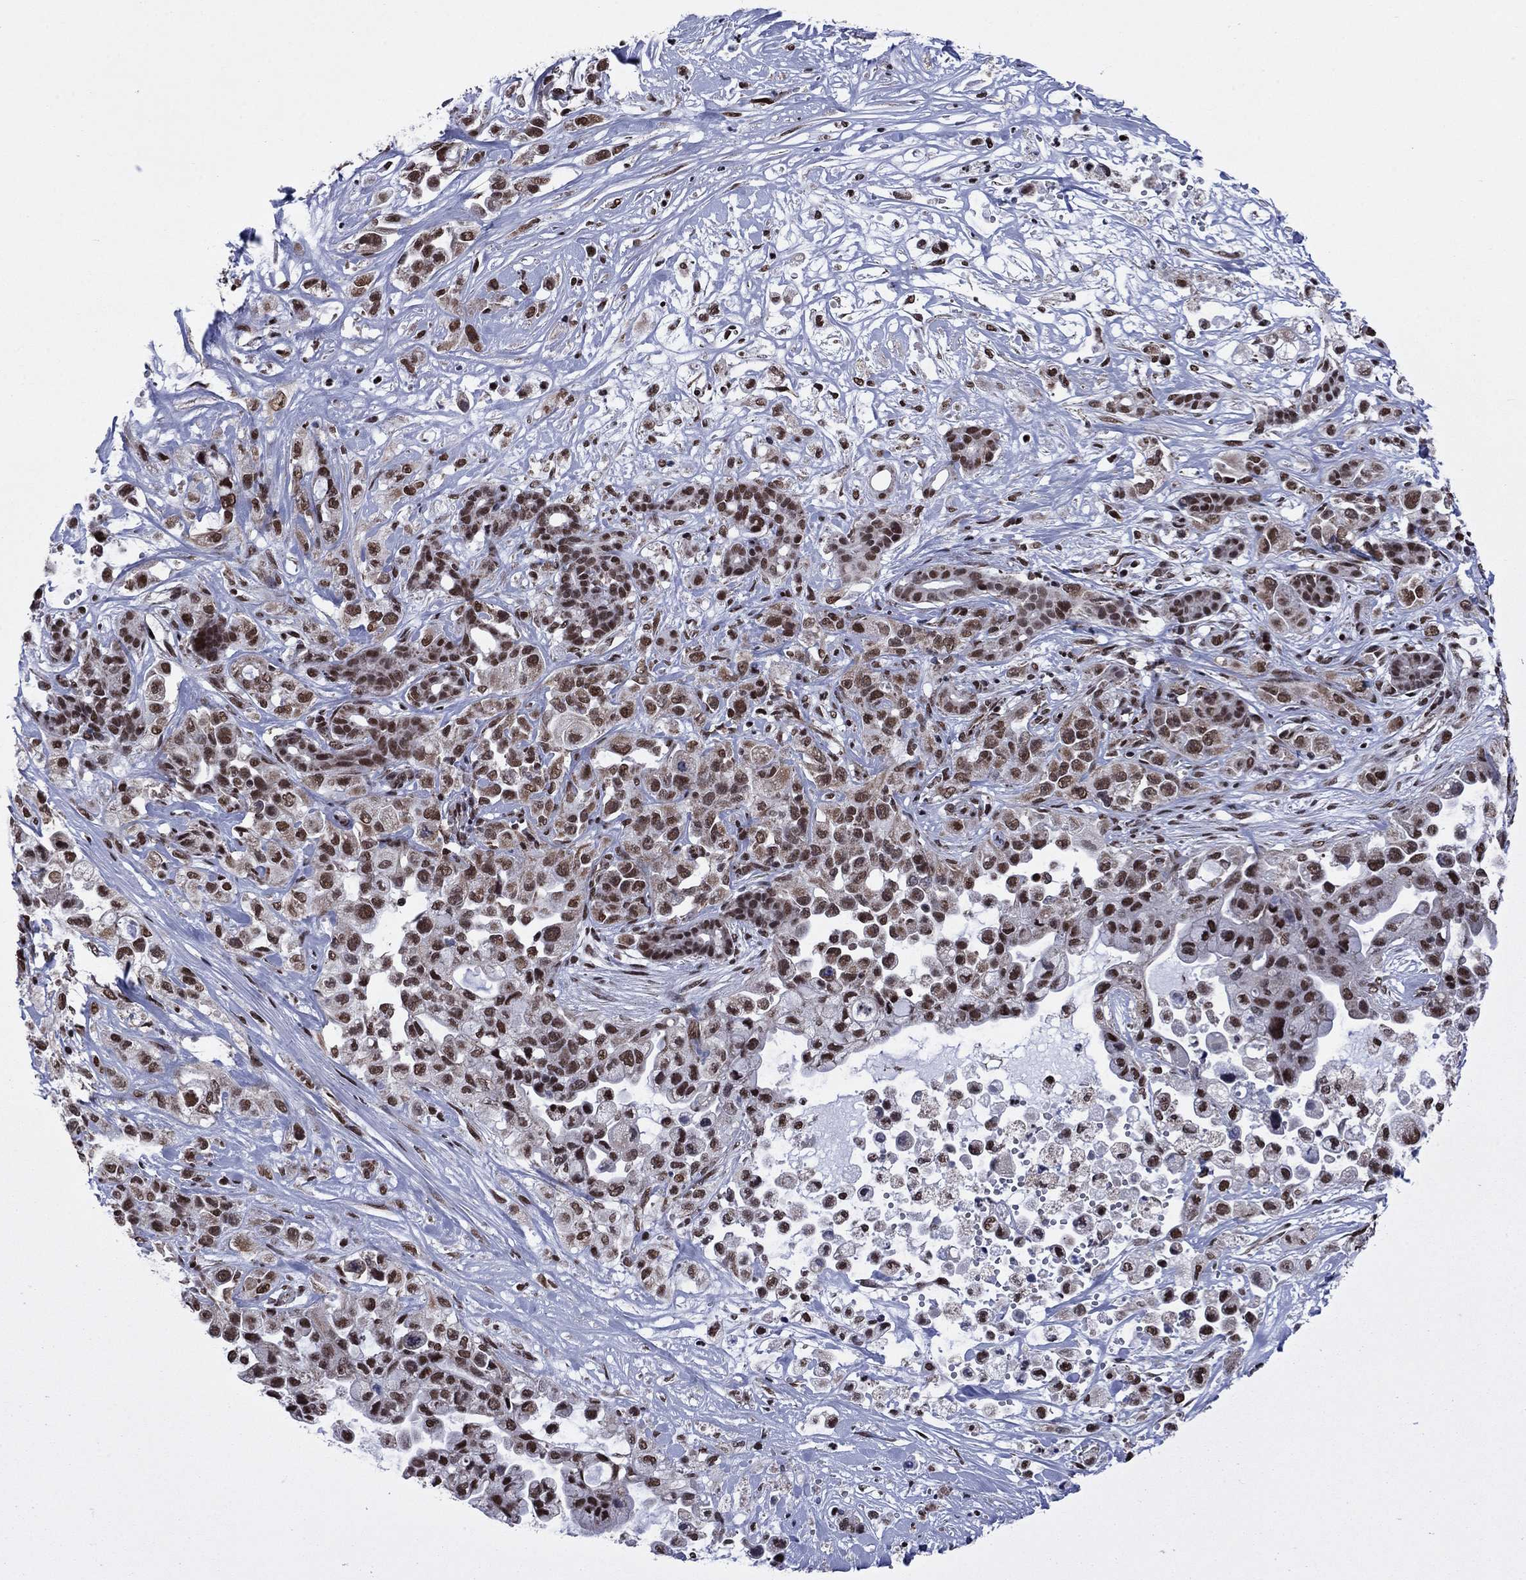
{"staining": {"intensity": "moderate", "quantity": ">75%", "location": "cytoplasmic/membranous,nuclear"}, "tissue": "pancreatic cancer", "cell_type": "Tumor cells", "image_type": "cancer", "snomed": [{"axis": "morphology", "description": "Adenocarcinoma, NOS"}, {"axis": "topography", "description": "Pancreas"}], "caption": "A brown stain shows moderate cytoplasmic/membranous and nuclear expression of a protein in pancreatic cancer tumor cells.", "gene": "N4BP2", "patient": {"sex": "male", "age": 44}}